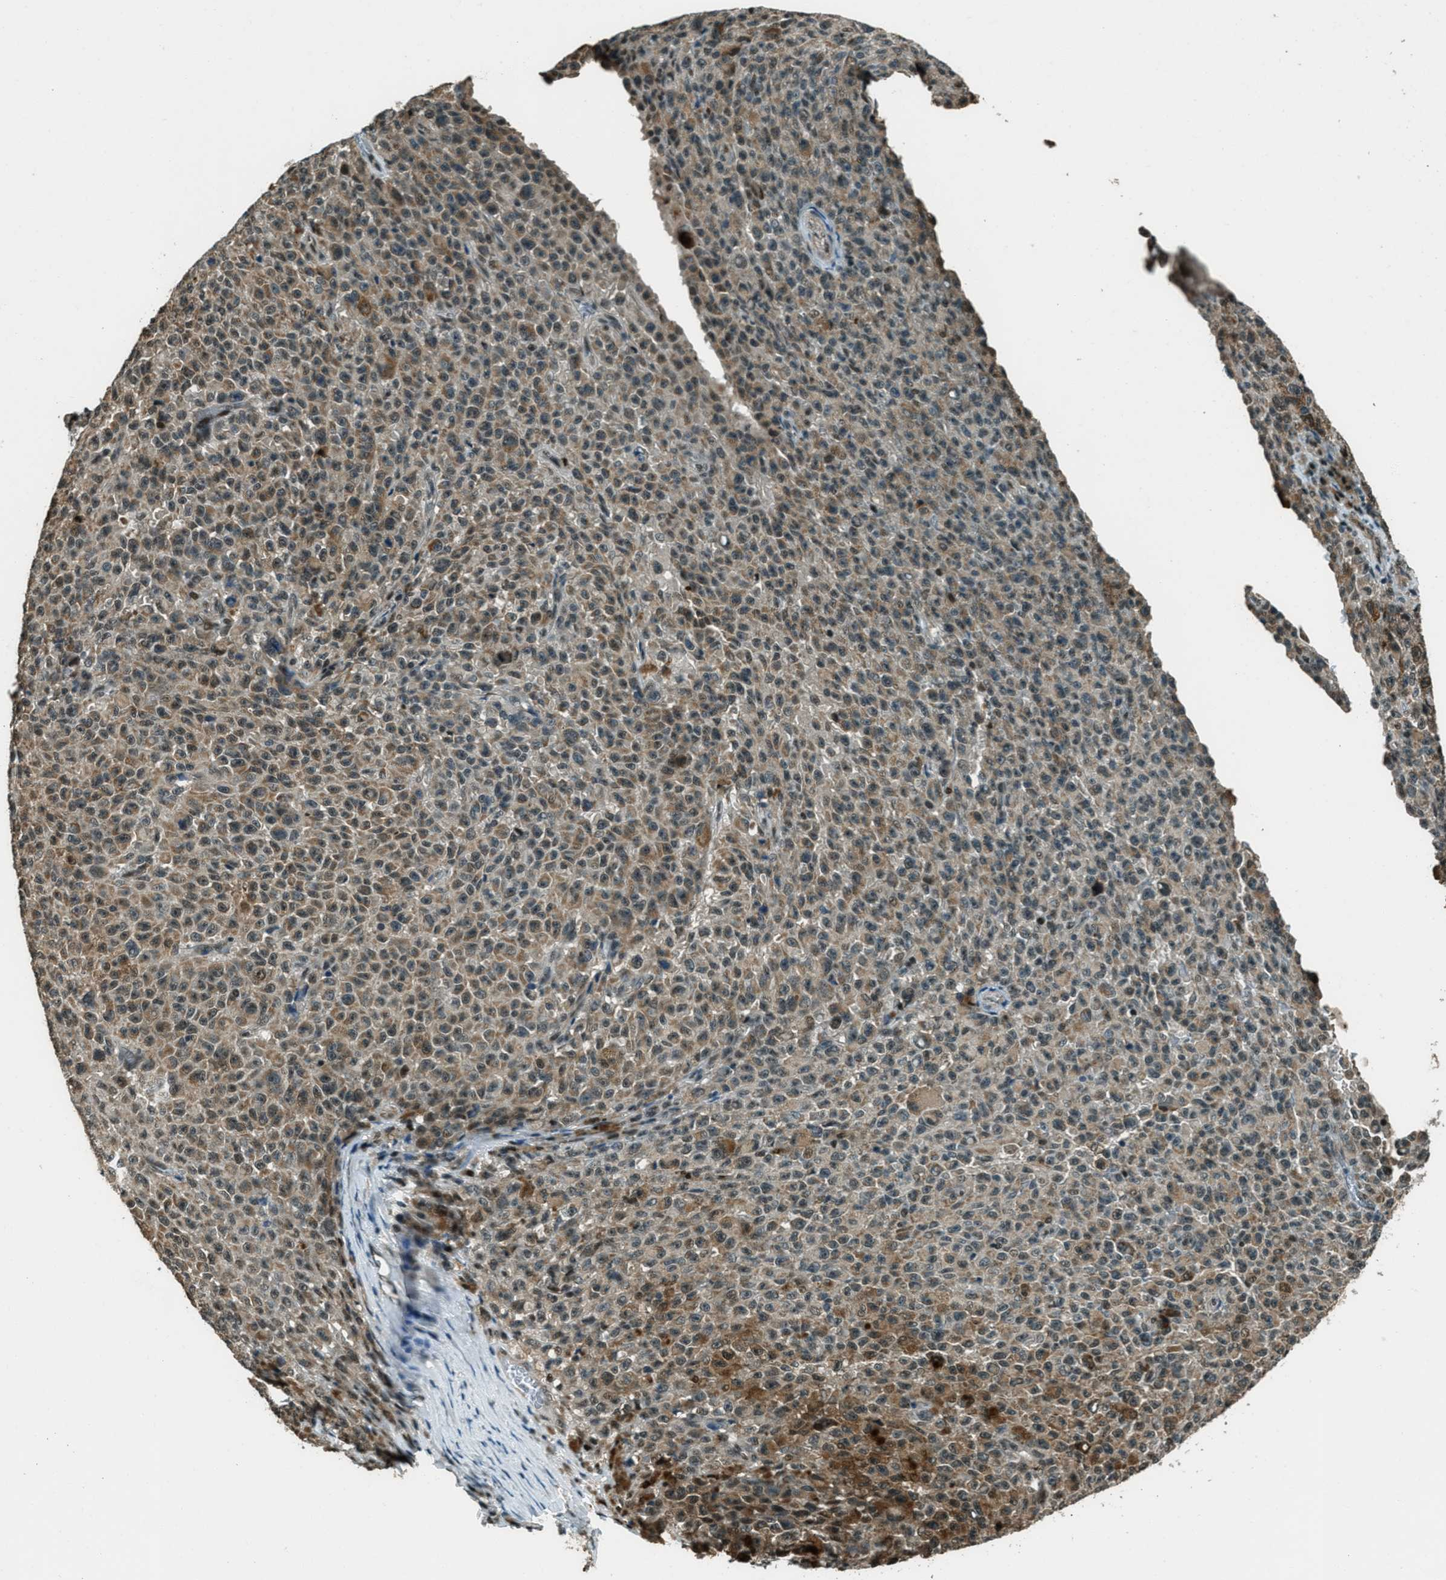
{"staining": {"intensity": "moderate", "quantity": ">75%", "location": "cytoplasmic/membranous,nuclear"}, "tissue": "melanoma", "cell_type": "Tumor cells", "image_type": "cancer", "snomed": [{"axis": "morphology", "description": "Malignant melanoma, NOS"}, {"axis": "topography", "description": "Skin"}], "caption": "About >75% of tumor cells in malignant melanoma exhibit moderate cytoplasmic/membranous and nuclear protein staining as visualized by brown immunohistochemical staining.", "gene": "TARDBP", "patient": {"sex": "female", "age": 82}}